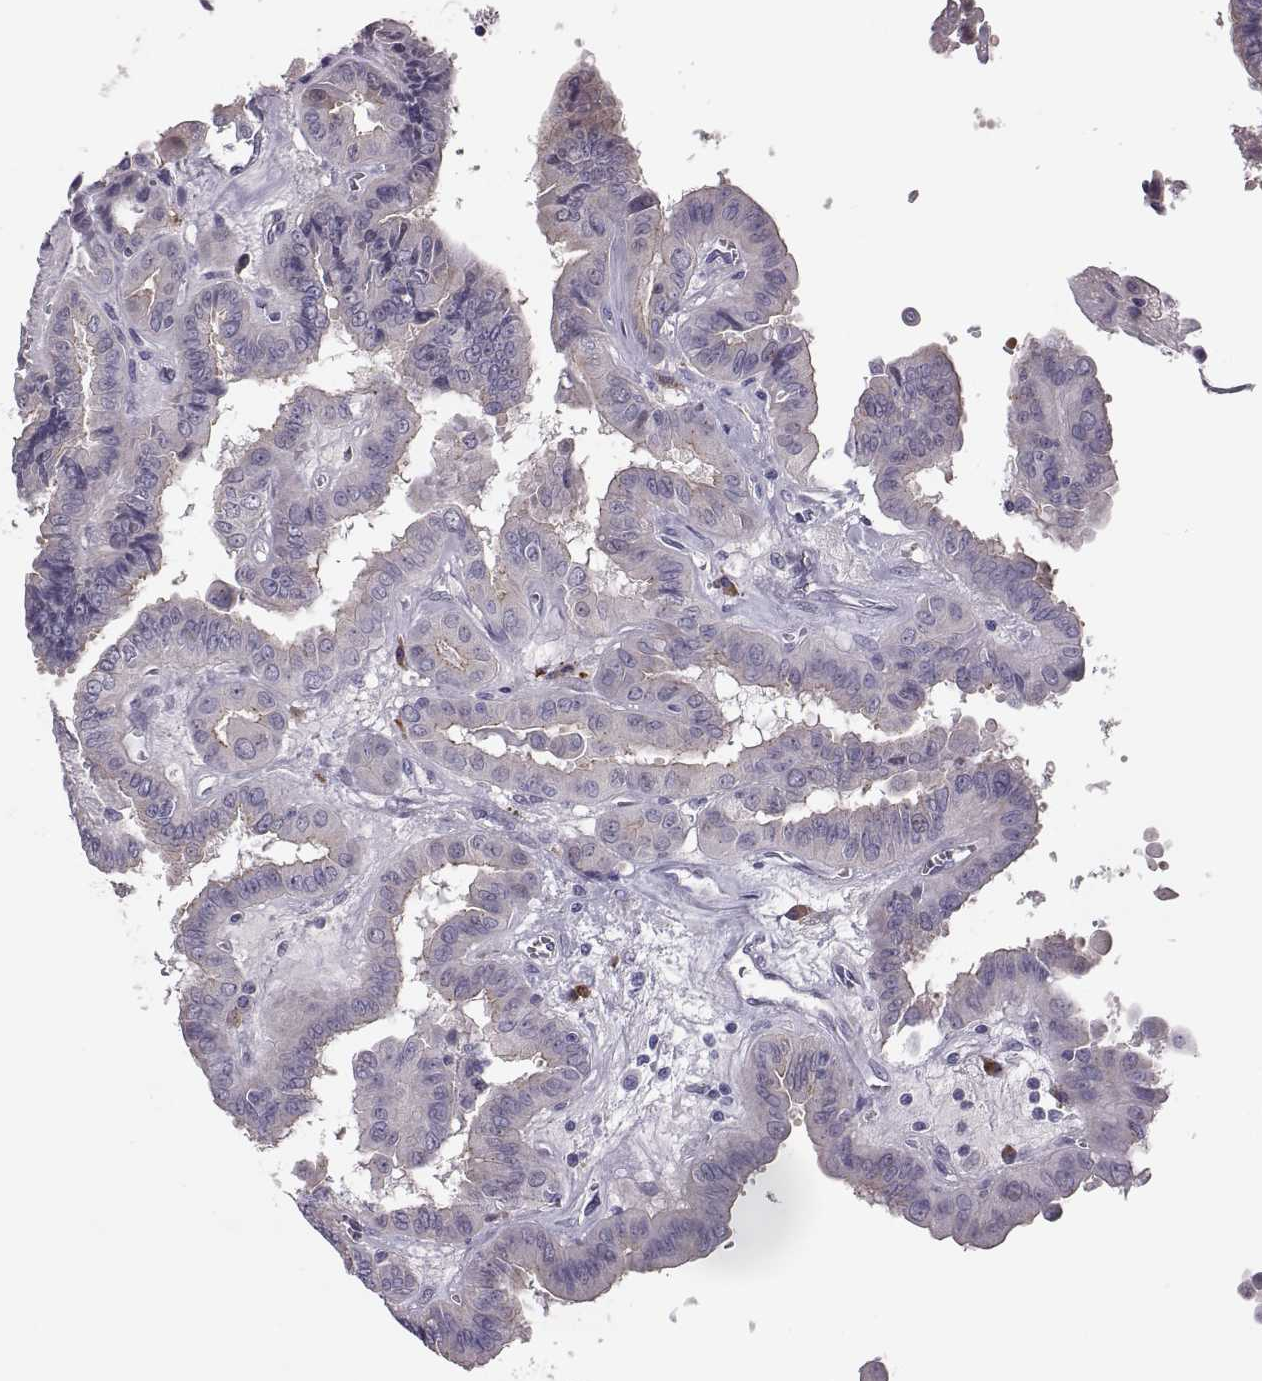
{"staining": {"intensity": "negative", "quantity": "none", "location": "none"}, "tissue": "thyroid cancer", "cell_type": "Tumor cells", "image_type": "cancer", "snomed": [{"axis": "morphology", "description": "Papillary adenocarcinoma, NOS"}, {"axis": "topography", "description": "Thyroid gland"}], "caption": "This is an immunohistochemistry (IHC) image of human thyroid cancer. There is no expression in tumor cells.", "gene": "ADGRG5", "patient": {"sex": "female", "age": 37}}